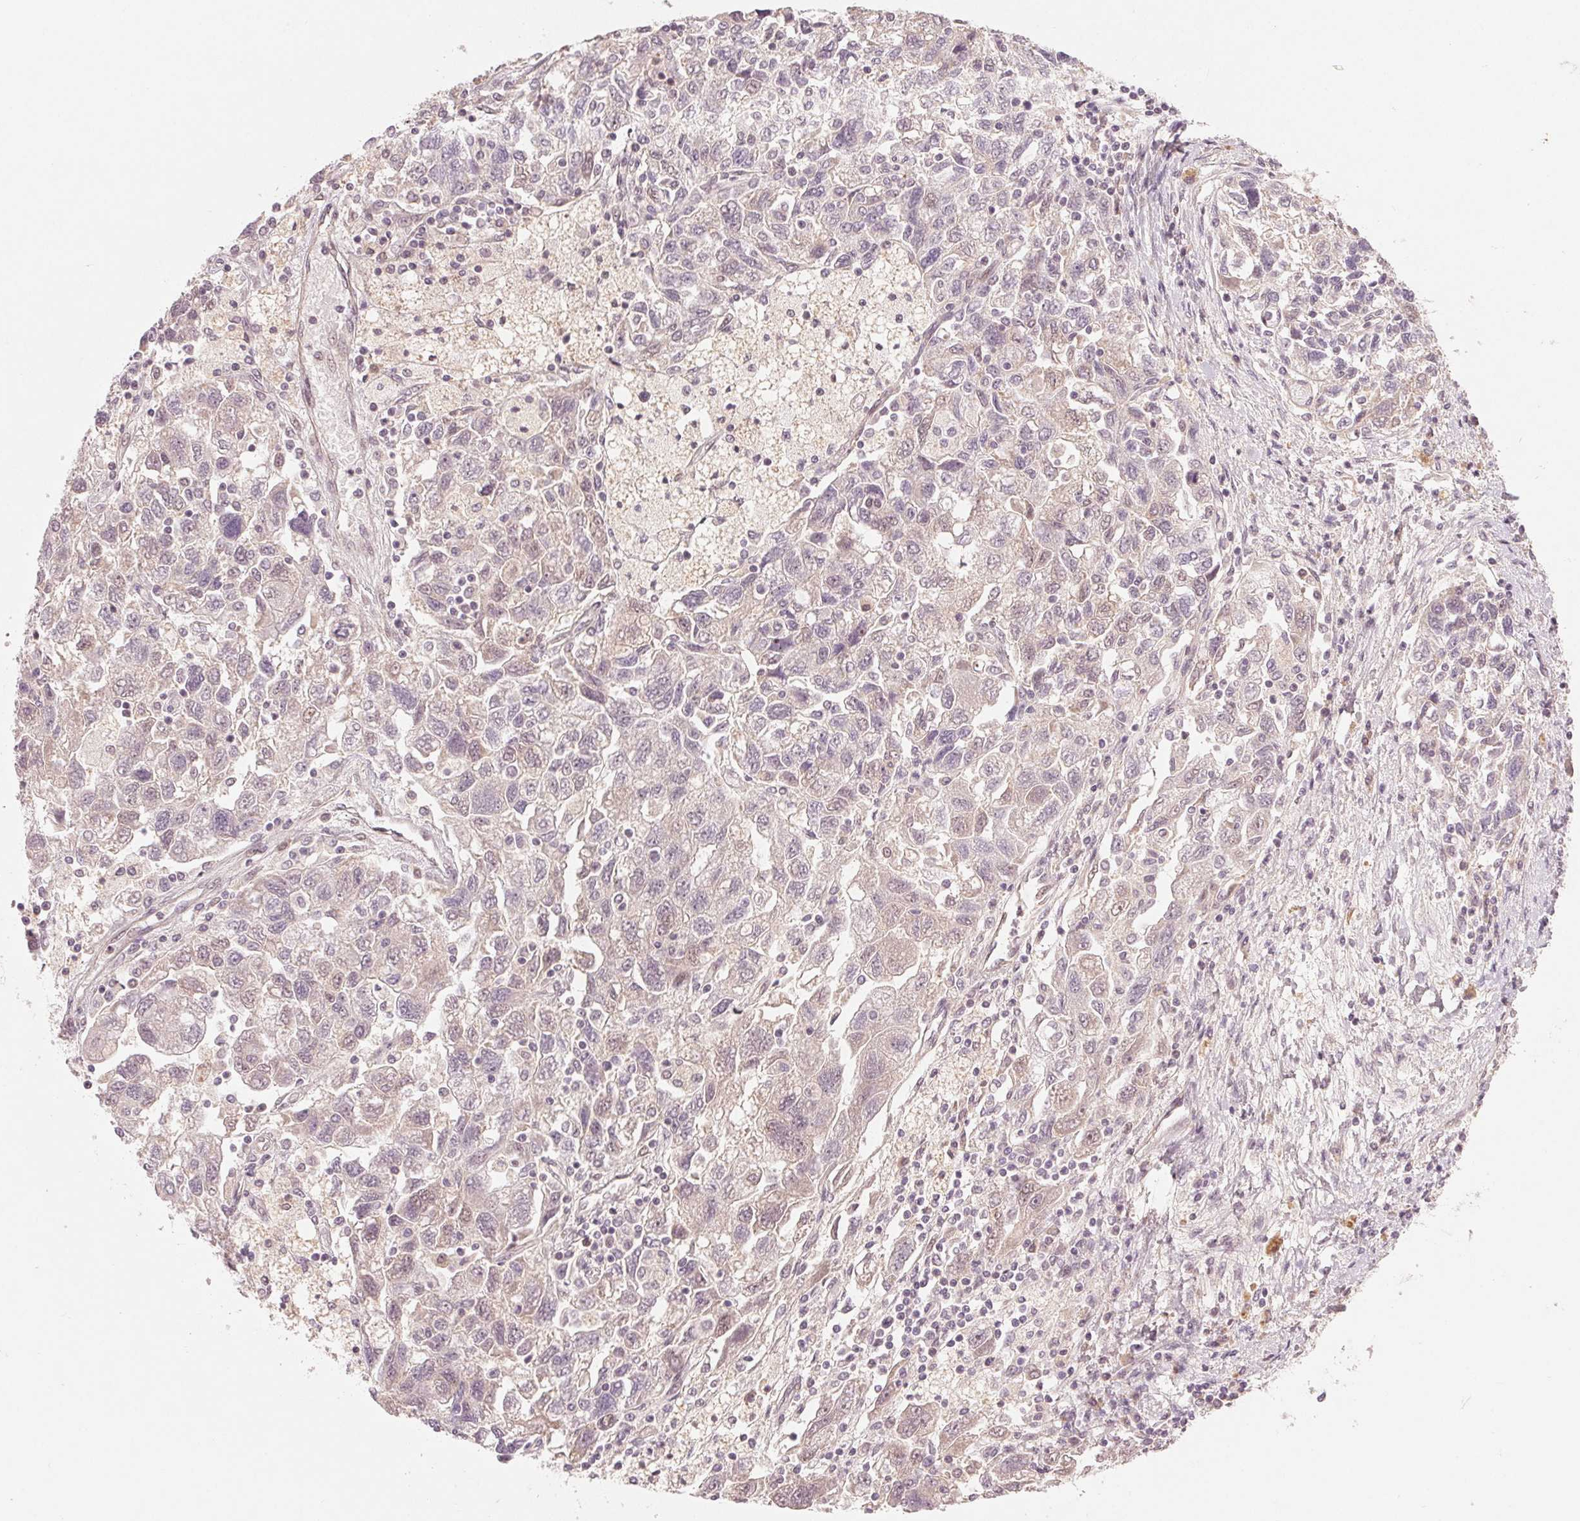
{"staining": {"intensity": "negative", "quantity": "none", "location": "none"}, "tissue": "ovarian cancer", "cell_type": "Tumor cells", "image_type": "cancer", "snomed": [{"axis": "morphology", "description": "Carcinoma, NOS"}, {"axis": "morphology", "description": "Cystadenocarcinoma, serous, NOS"}, {"axis": "topography", "description": "Ovary"}], "caption": "High magnification brightfield microscopy of ovarian cancer stained with DAB (3,3'-diaminobenzidine) (brown) and counterstained with hematoxylin (blue): tumor cells show no significant positivity. (DAB (3,3'-diaminobenzidine) IHC visualized using brightfield microscopy, high magnification).", "gene": "TUB", "patient": {"sex": "female", "age": 69}}